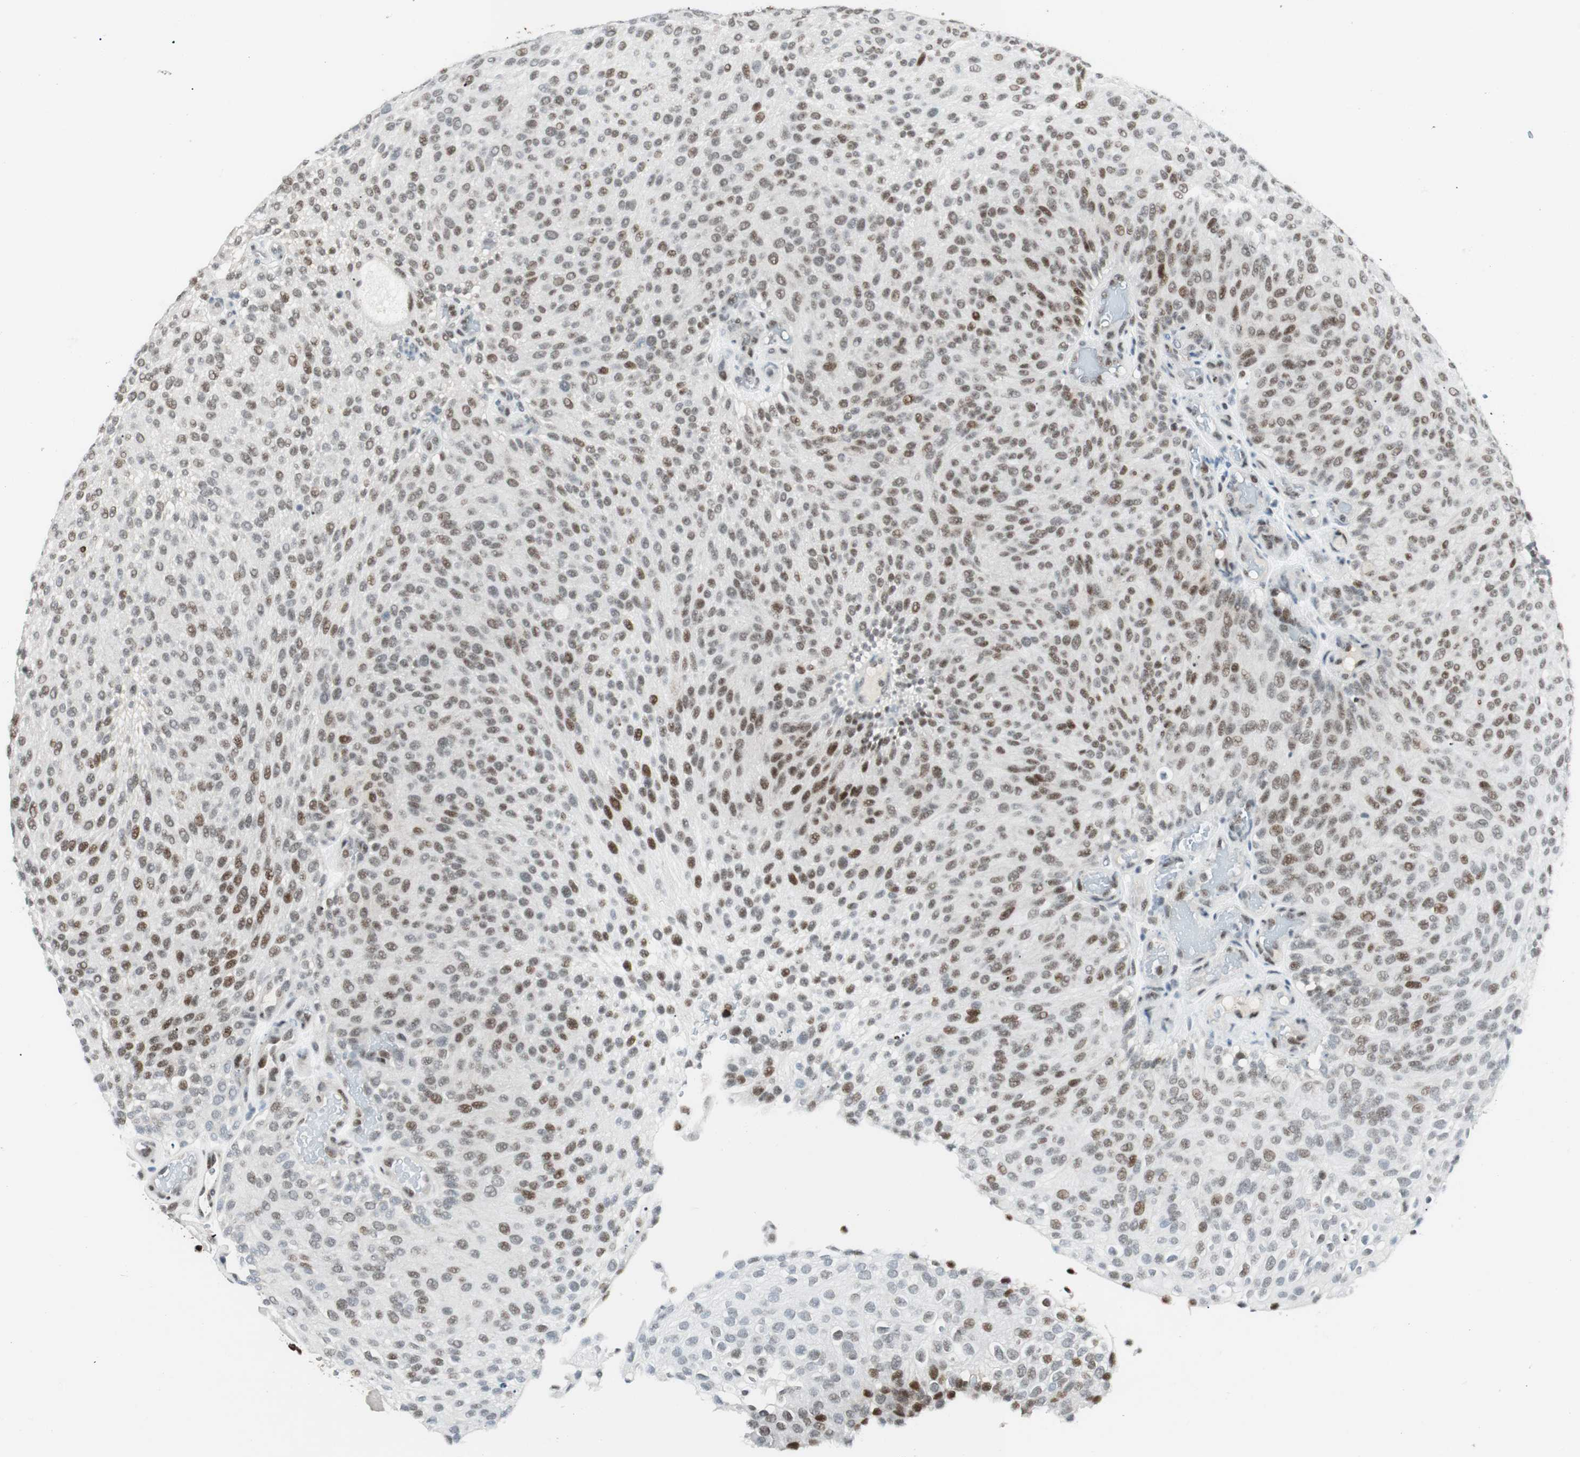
{"staining": {"intensity": "moderate", "quantity": "<25%", "location": "nuclear"}, "tissue": "urothelial cancer", "cell_type": "Tumor cells", "image_type": "cancer", "snomed": [{"axis": "morphology", "description": "Urothelial carcinoma, Low grade"}, {"axis": "topography", "description": "Urinary bladder"}], "caption": "This is a micrograph of immunohistochemistry staining of urothelial cancer, which shows moderate staining in the nuclear of tumor cells.", "gene": "EWSR1", "patient": {"sex": "male", "age": 78}}